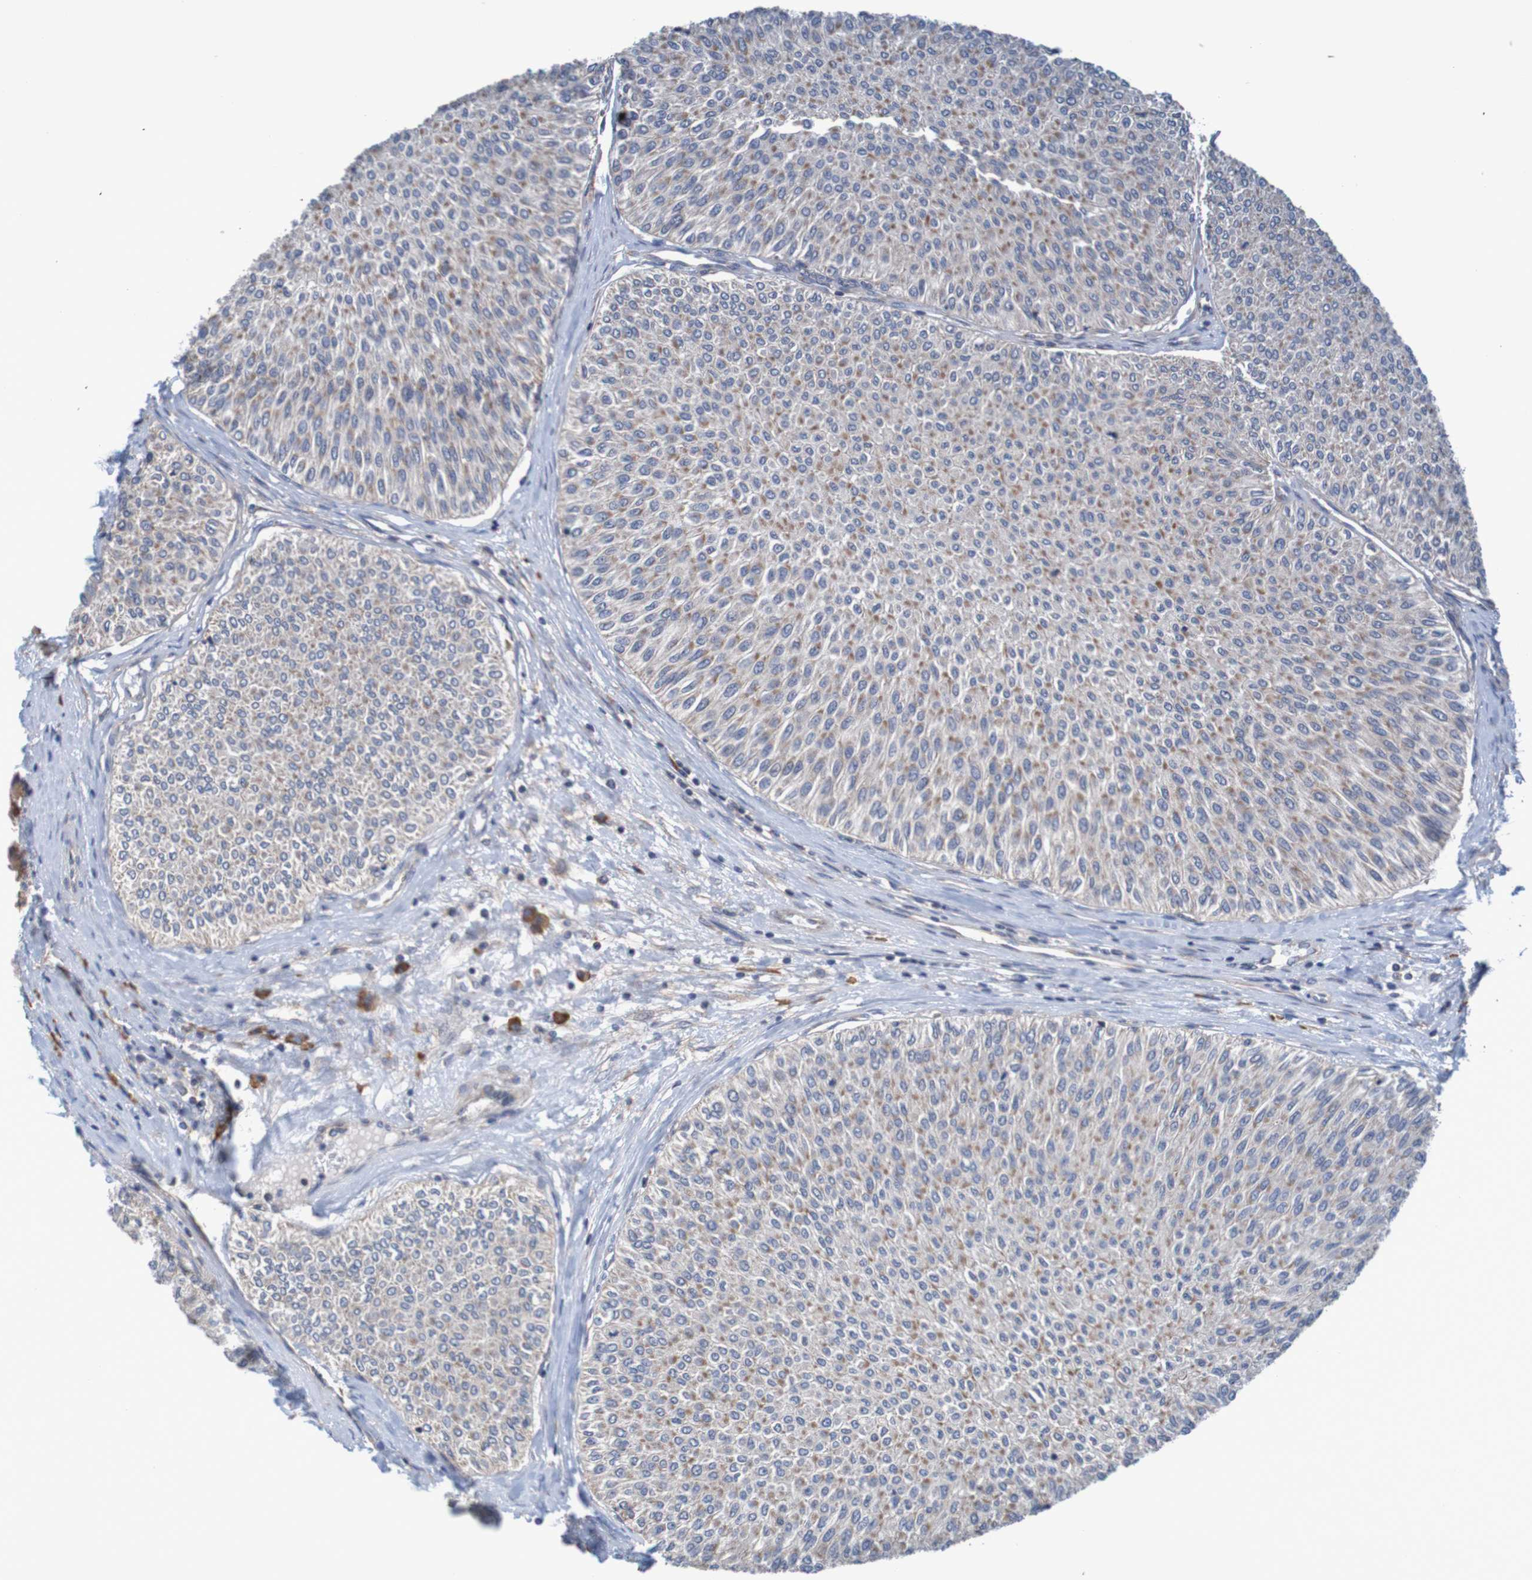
{"staining": {"intensity": "moderate", "quantity": ">75%", "location": "cytoplasmic/membranous"}, "tissue": "urothelial cancer", "cell_type": "Tumor cells", "image_type": "cancer", "snomed": [{"axis": "morphology", "description": "Urothelial carcinoma, Low grade"}, {"axis": "topography", "description": "Urinary bladder"}], "caption": "Immunohistochemistry of urothelial cancer reveals medium levels of moderate cytoplasmic/membranous staining in about >75% of tumor cells.", "gene": "CLDN18", "patient": {"sex": "male", "age": 78}}